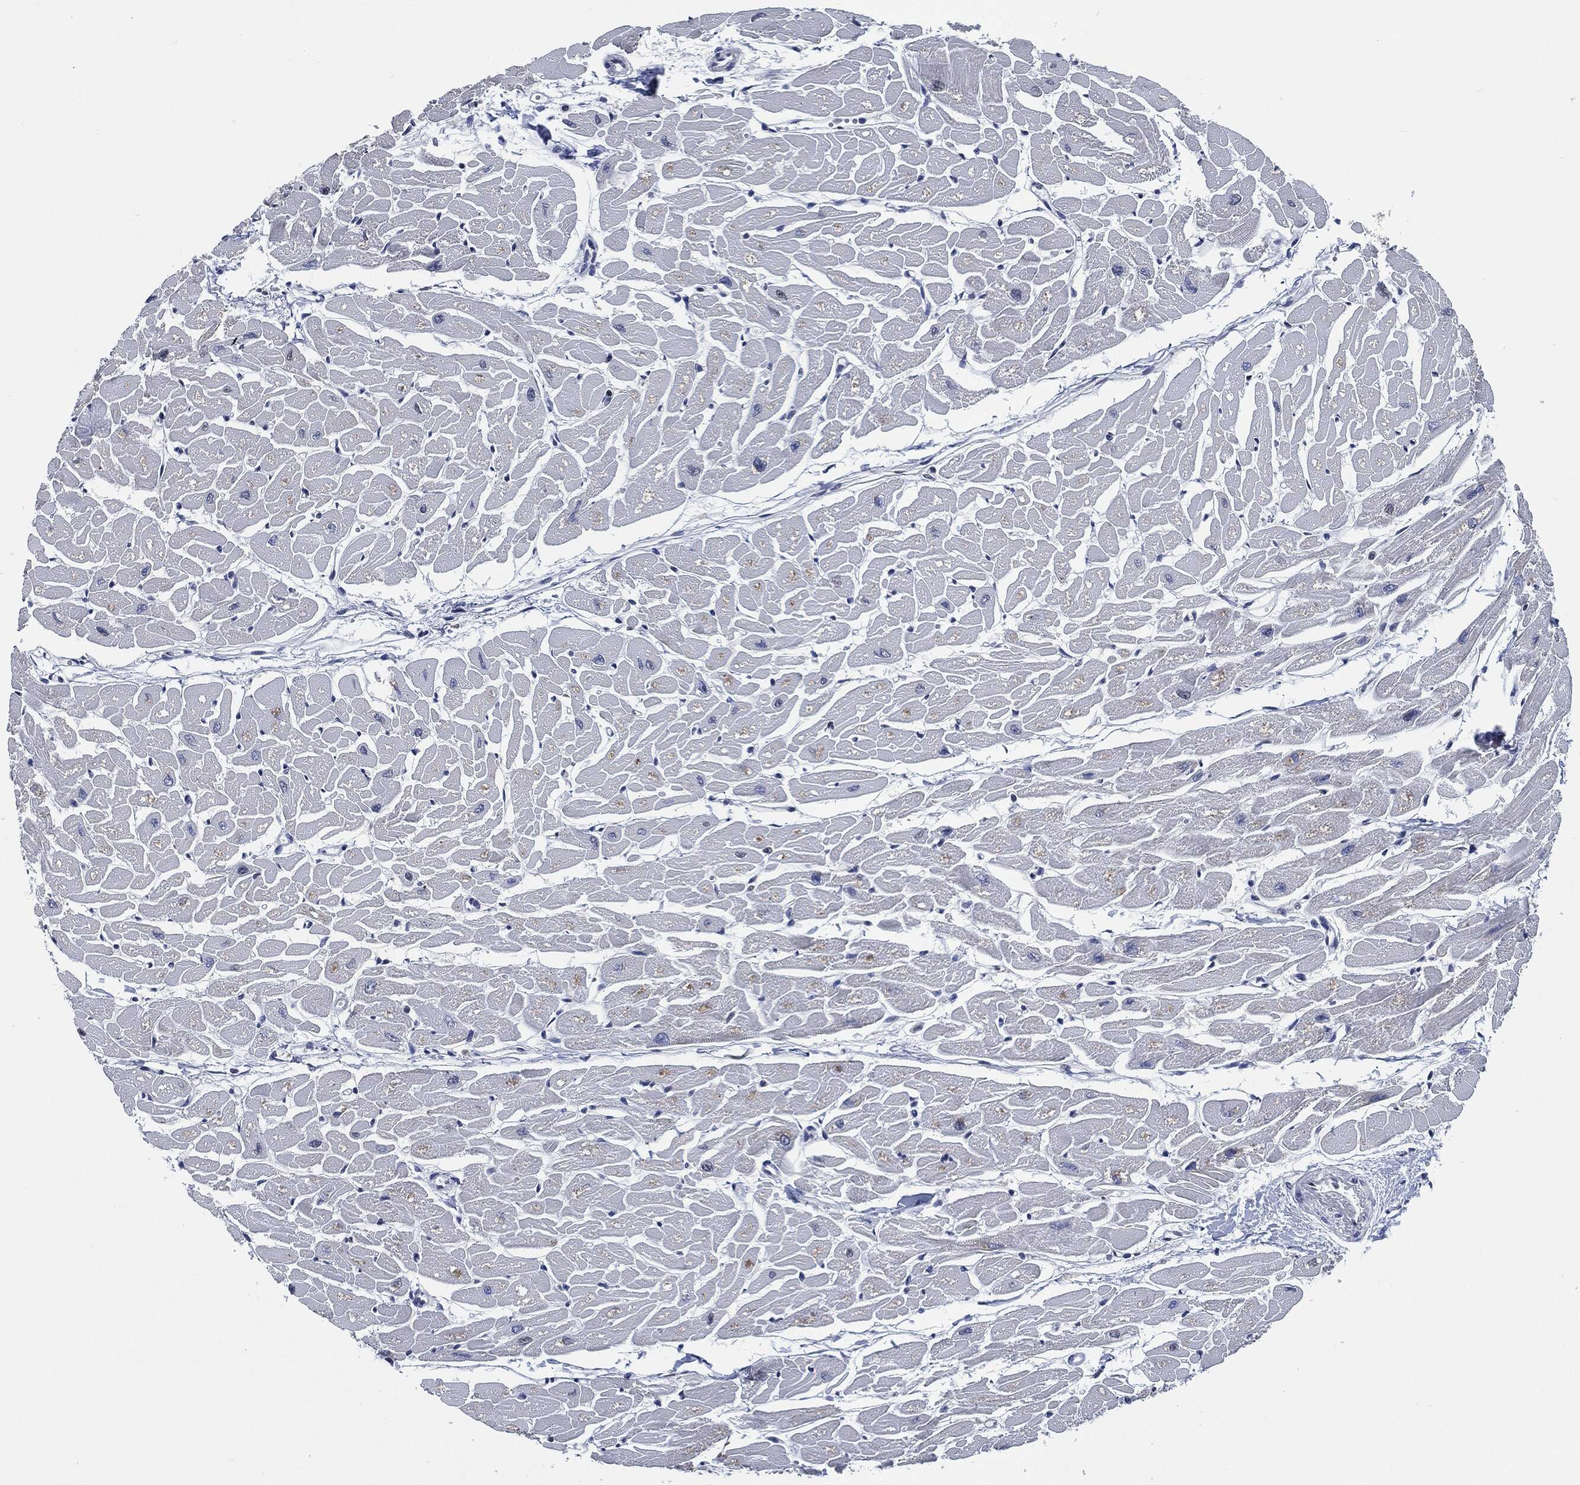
{"staining": {"intensity": "negative", "quantity": "none", "location": "none"}, "tissue": "heart muscle", "cell_type": "Cardiomyocytes", "image_type": "normal", "snomed": [{"axis": "morphology", "description": "Normal tissue, NOS"}, {"axis": "topography", "description": "Heart"}], "caption": "High magnification brightfield microscopy of unremarkable heart muscle stained with DAB (3,3'-diaminobenzidine) (brown) and counterstained with hematoxylin (blue): cardiomyocytes show no significant staining.", "gene": "IL2RG", "patient": {"sex": "male", "age": 57}}